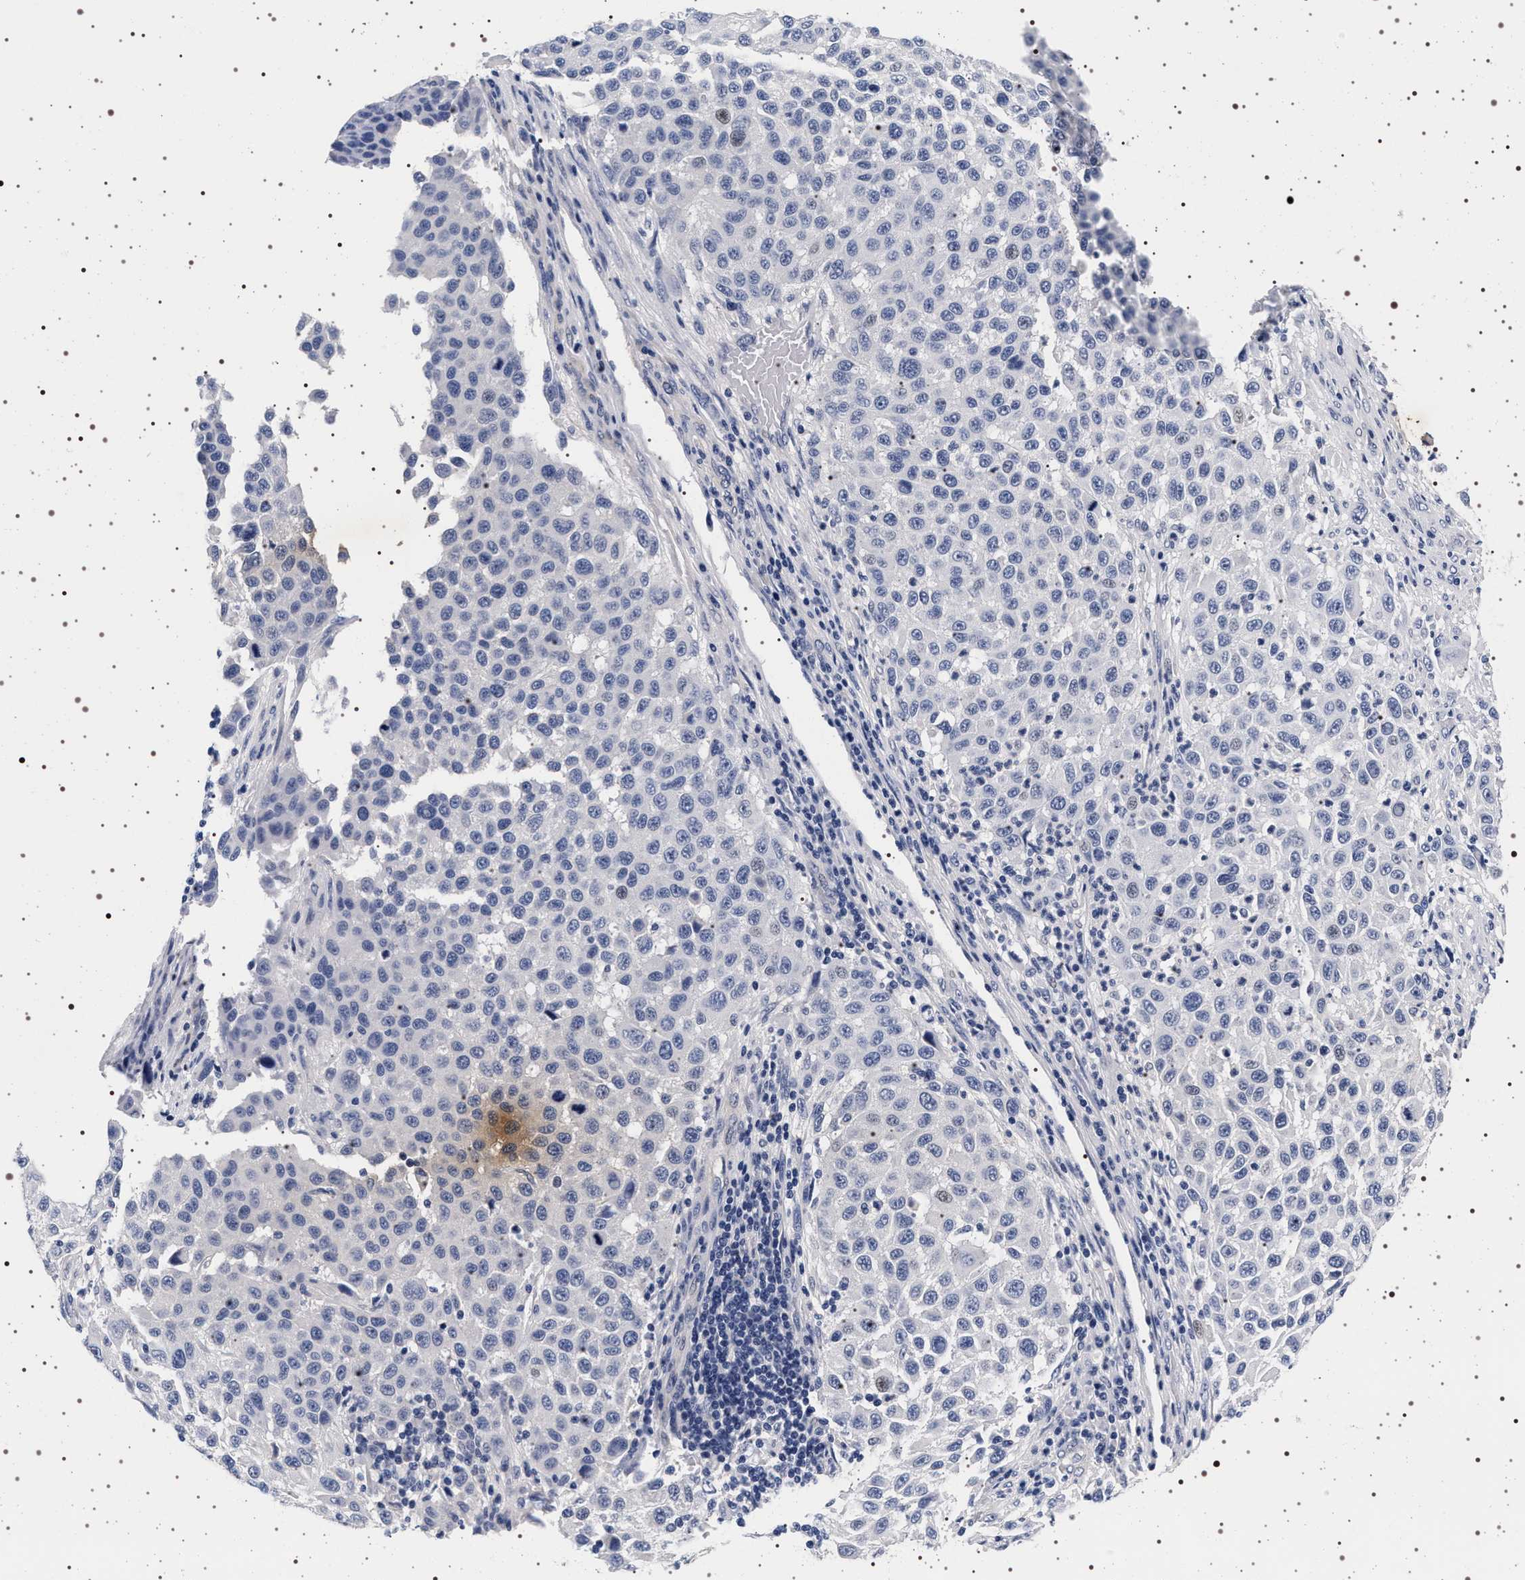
{"staining": {"intensity": "negative", "quantity": "none", "location": "none"}, "tissue": "melanoma", "cell_type": "Tumor cells", "image_type": "cancer", "snomed": [{"axis": "morphology", "description": "Malignant melanoma, Metastatic site"}, {"axis": "topography", "description": "Lymph node"}], "caption": "The histopathology image displays no significant staining in tumor cells of malignant melanoma (metastatic site).", "gene": "MAPK10", "patient": {"sex": "male", "age": 61}}